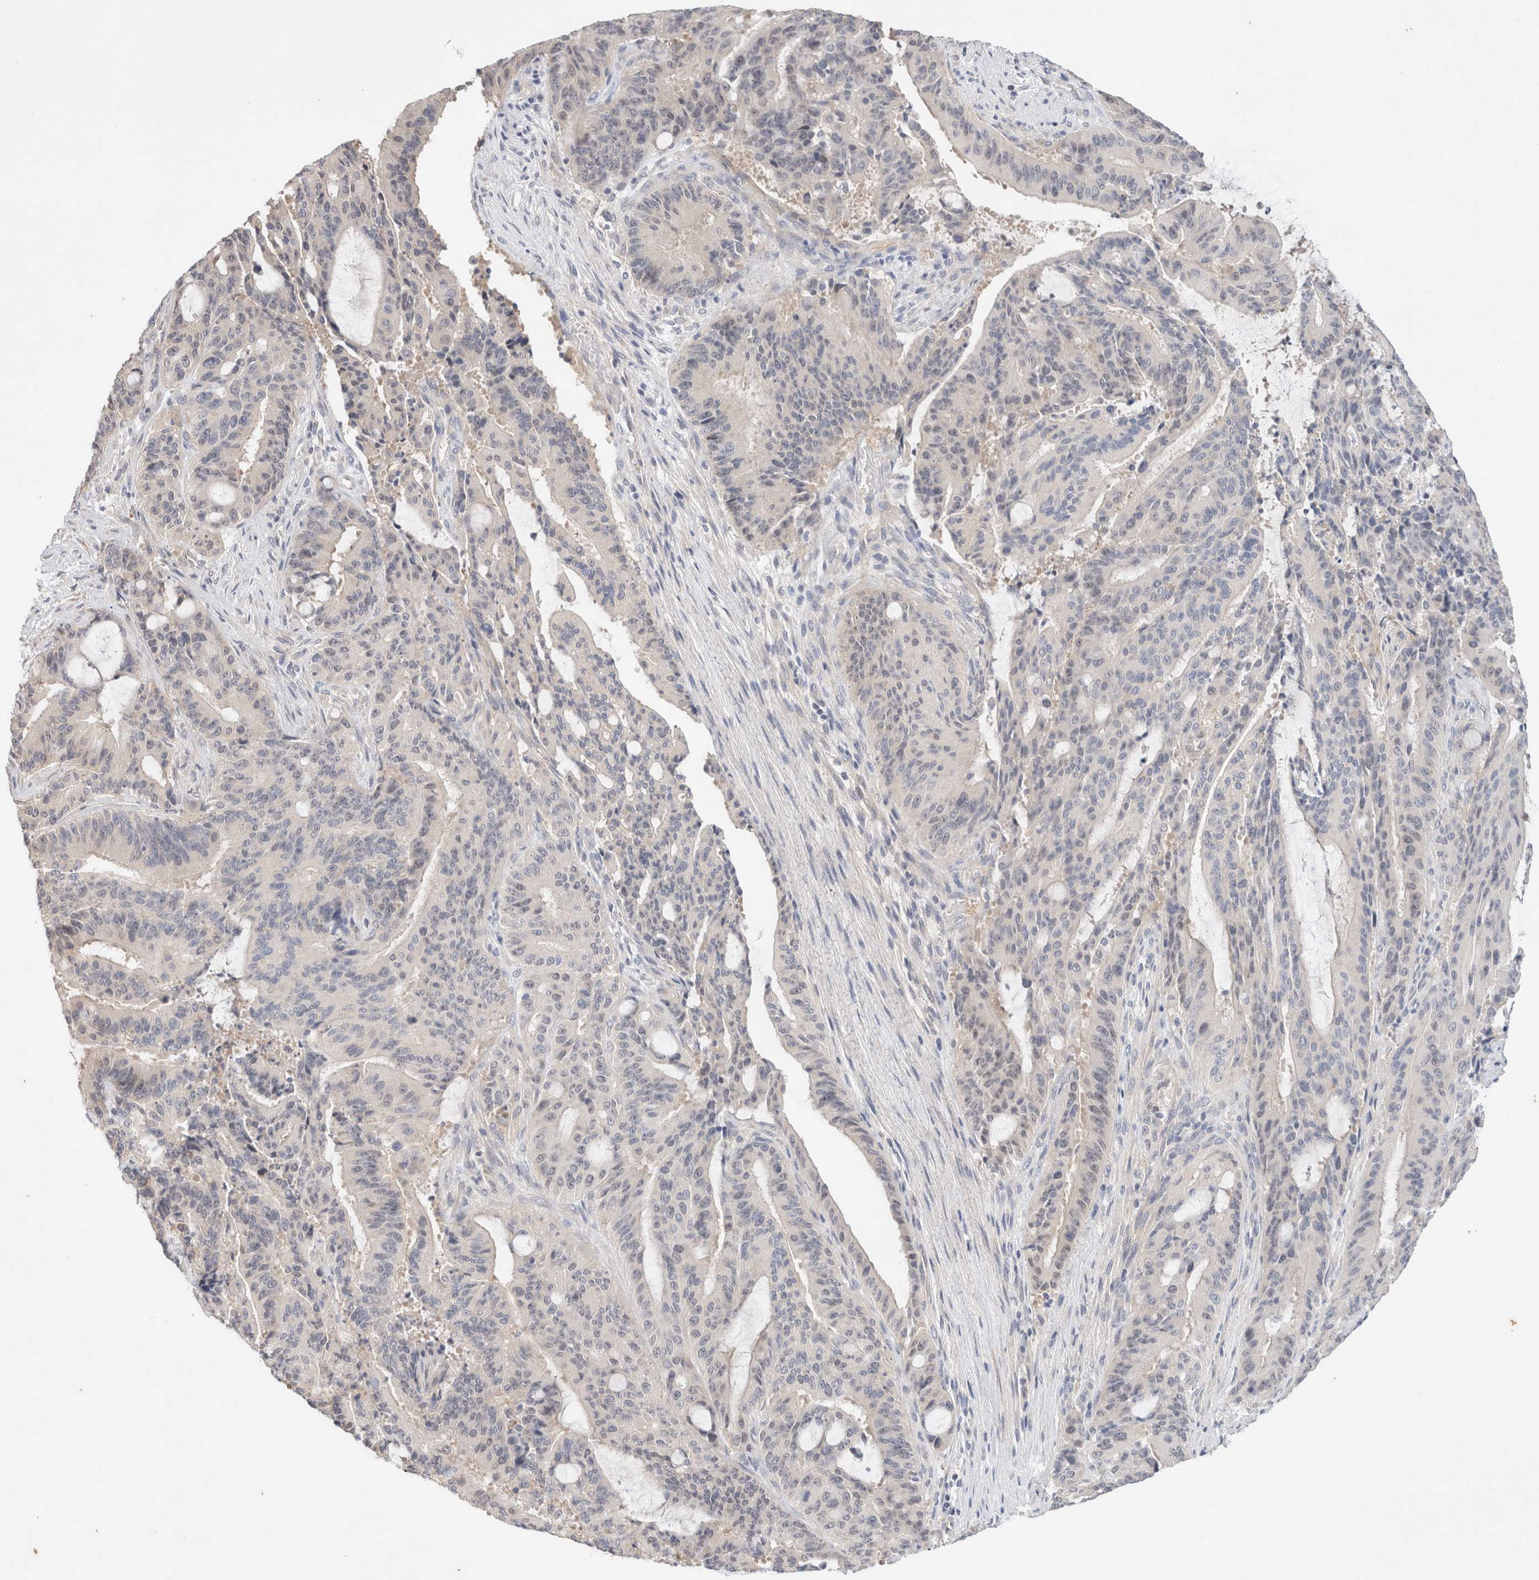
{"staining": {"intensity": "negative", "quantity": "none", "location": "none"}, "tissue": "liver cancer", "cell_type": "Tumor cells", "image_type": "cancer", "snomed": [{"axis": "morphology", "description": "Normal tissue, NOS"}, {"axis": "morphology", "description": "Cholangiocarcinoma"}, {"axis": "topography", "description": "Liver"}, {"axis": "topography", "description": "Peripheral nerve tissue"}], "caption": "High power microscopy micrograph of an immunohistochemistry histopathology image of liver cholangiocarcinoma, revealing no significant expression in tumor cells.", "gene": "SPRTN", "patient": {"sex": "female", "age": 73}}